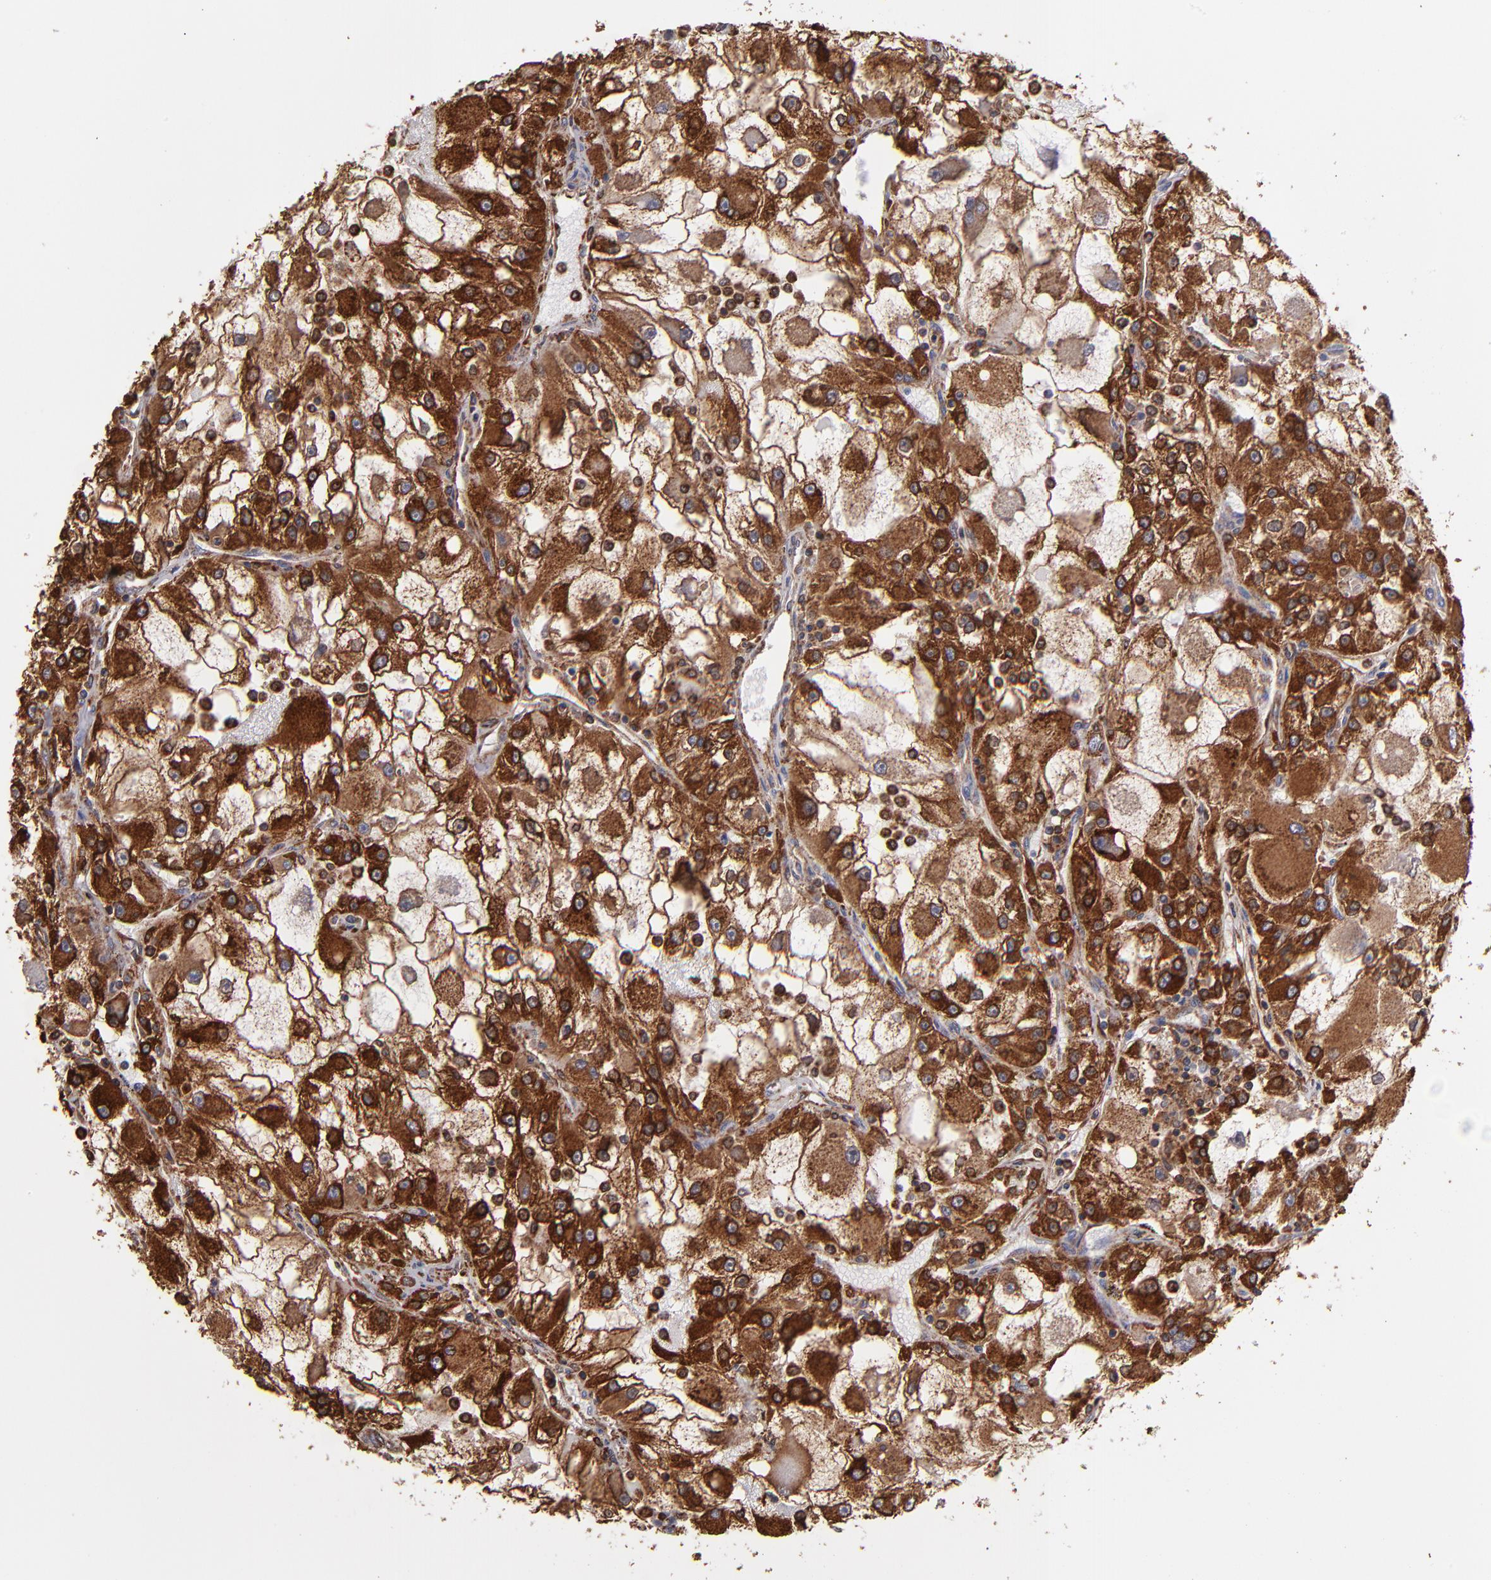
{"staining": {"intensity": "strong", "quantity": ">75%", "location": "cytoplasmic/membranous"}, "tissue": "renal cancer", "cell_type": "Tumor cells", "image_type": "cancer", "snomed": [{"axis": "morphology", "description": "Adenocarcinoma, NOS"}, {"axis": "topography", "description": "Kidney"}], "caption": "Renal cancer (adenocarcinoma) tissue reveals strong cytoplasmic/membranous positivity in about >75% of tumor cells, visualized by immunohistochemistry.", "gene": "MVP", "patient": {"sex": "female", "age": 73}}